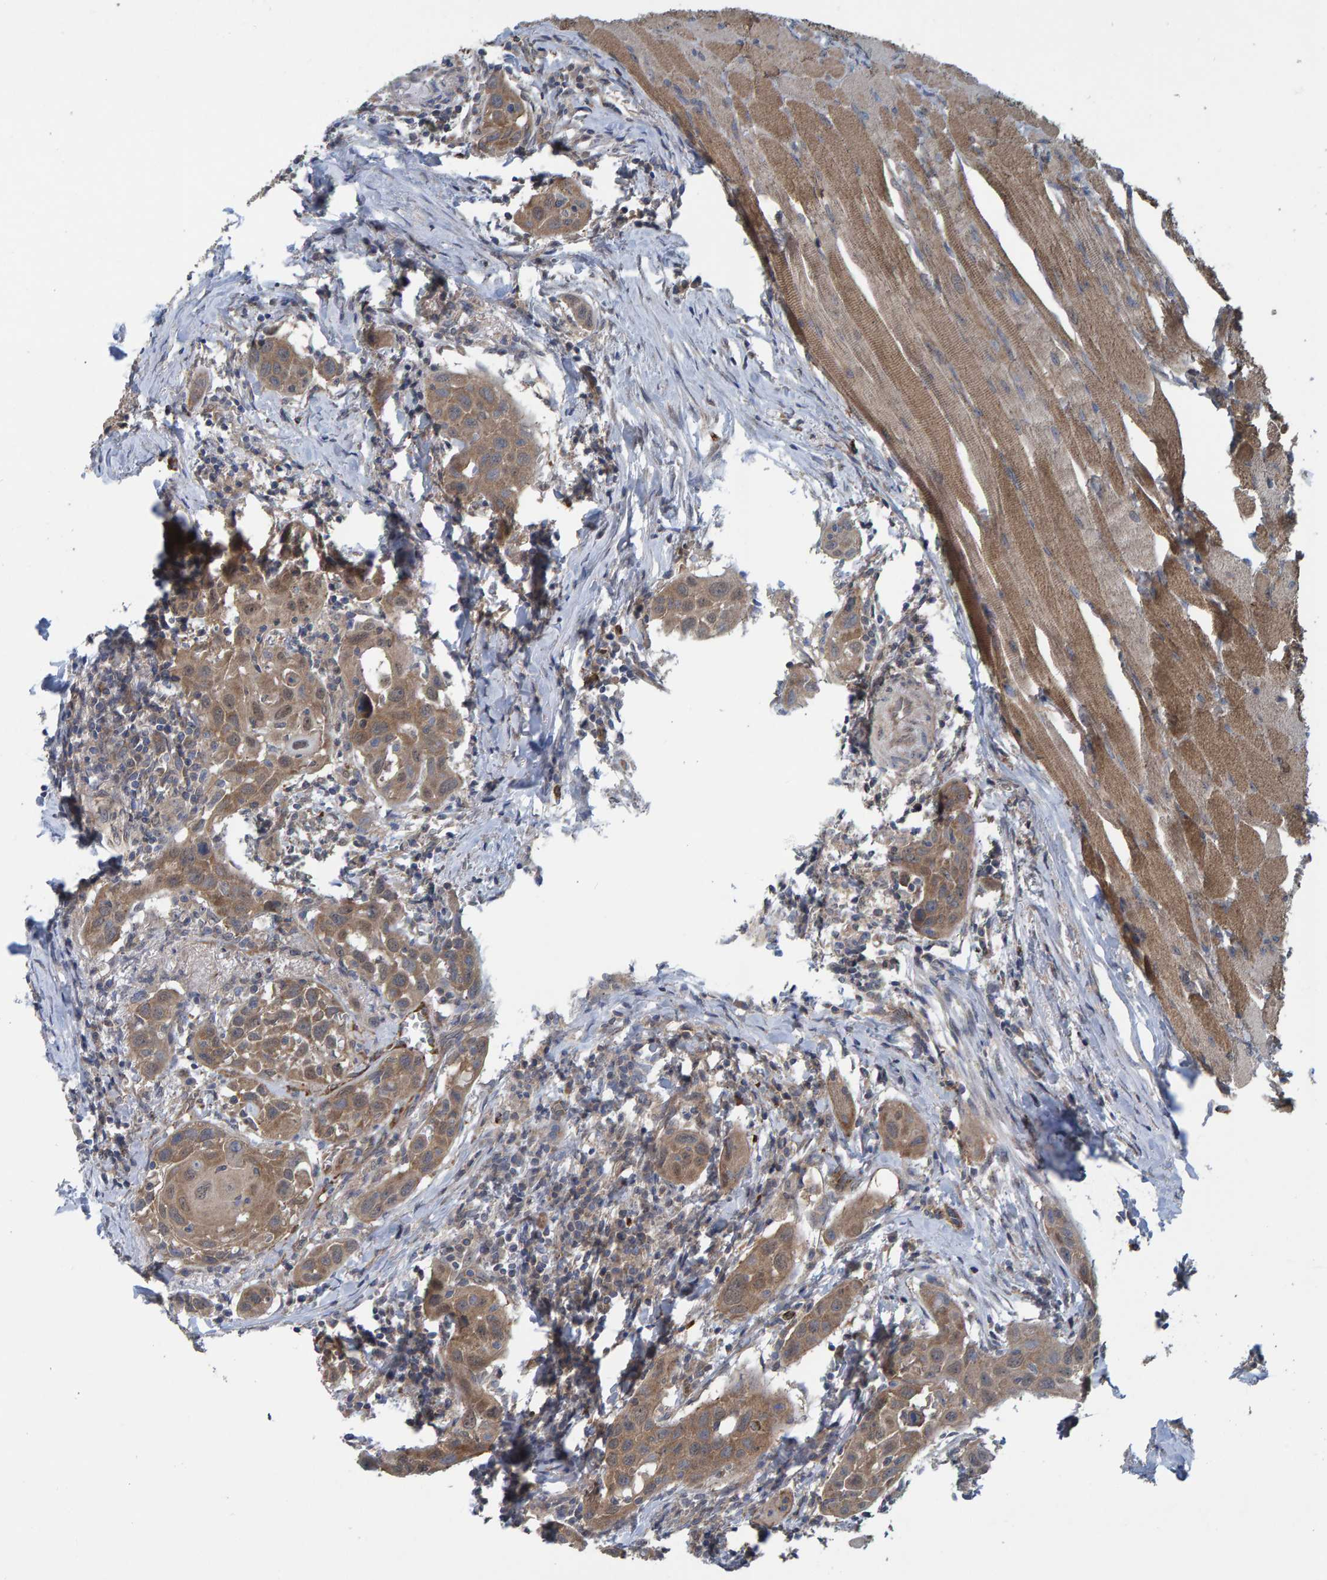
{"staining": {"intensity": "weak", "quantity": ">75%", "location": "cytoplasmic/membranous"}, "tissue": "head and neck cancer", "cell_type": "Tumor cells", "image_type": "cancer", "snomed": [{"axis": "morphology", "description": "Squamous cell carcinoma, NOS"}, {"axis": "topography", "description": "Oral tissue"}, {"axis": "topography", "description": "Head-Neck"}], "caption": "A brown stain shows weak cytoplasmic/membranous expression of a protein in human head and neck squamous cell carcinoma tumor cells.", "gene": "LRSAM1", "patient": {"sex": "female", "age": 50}}